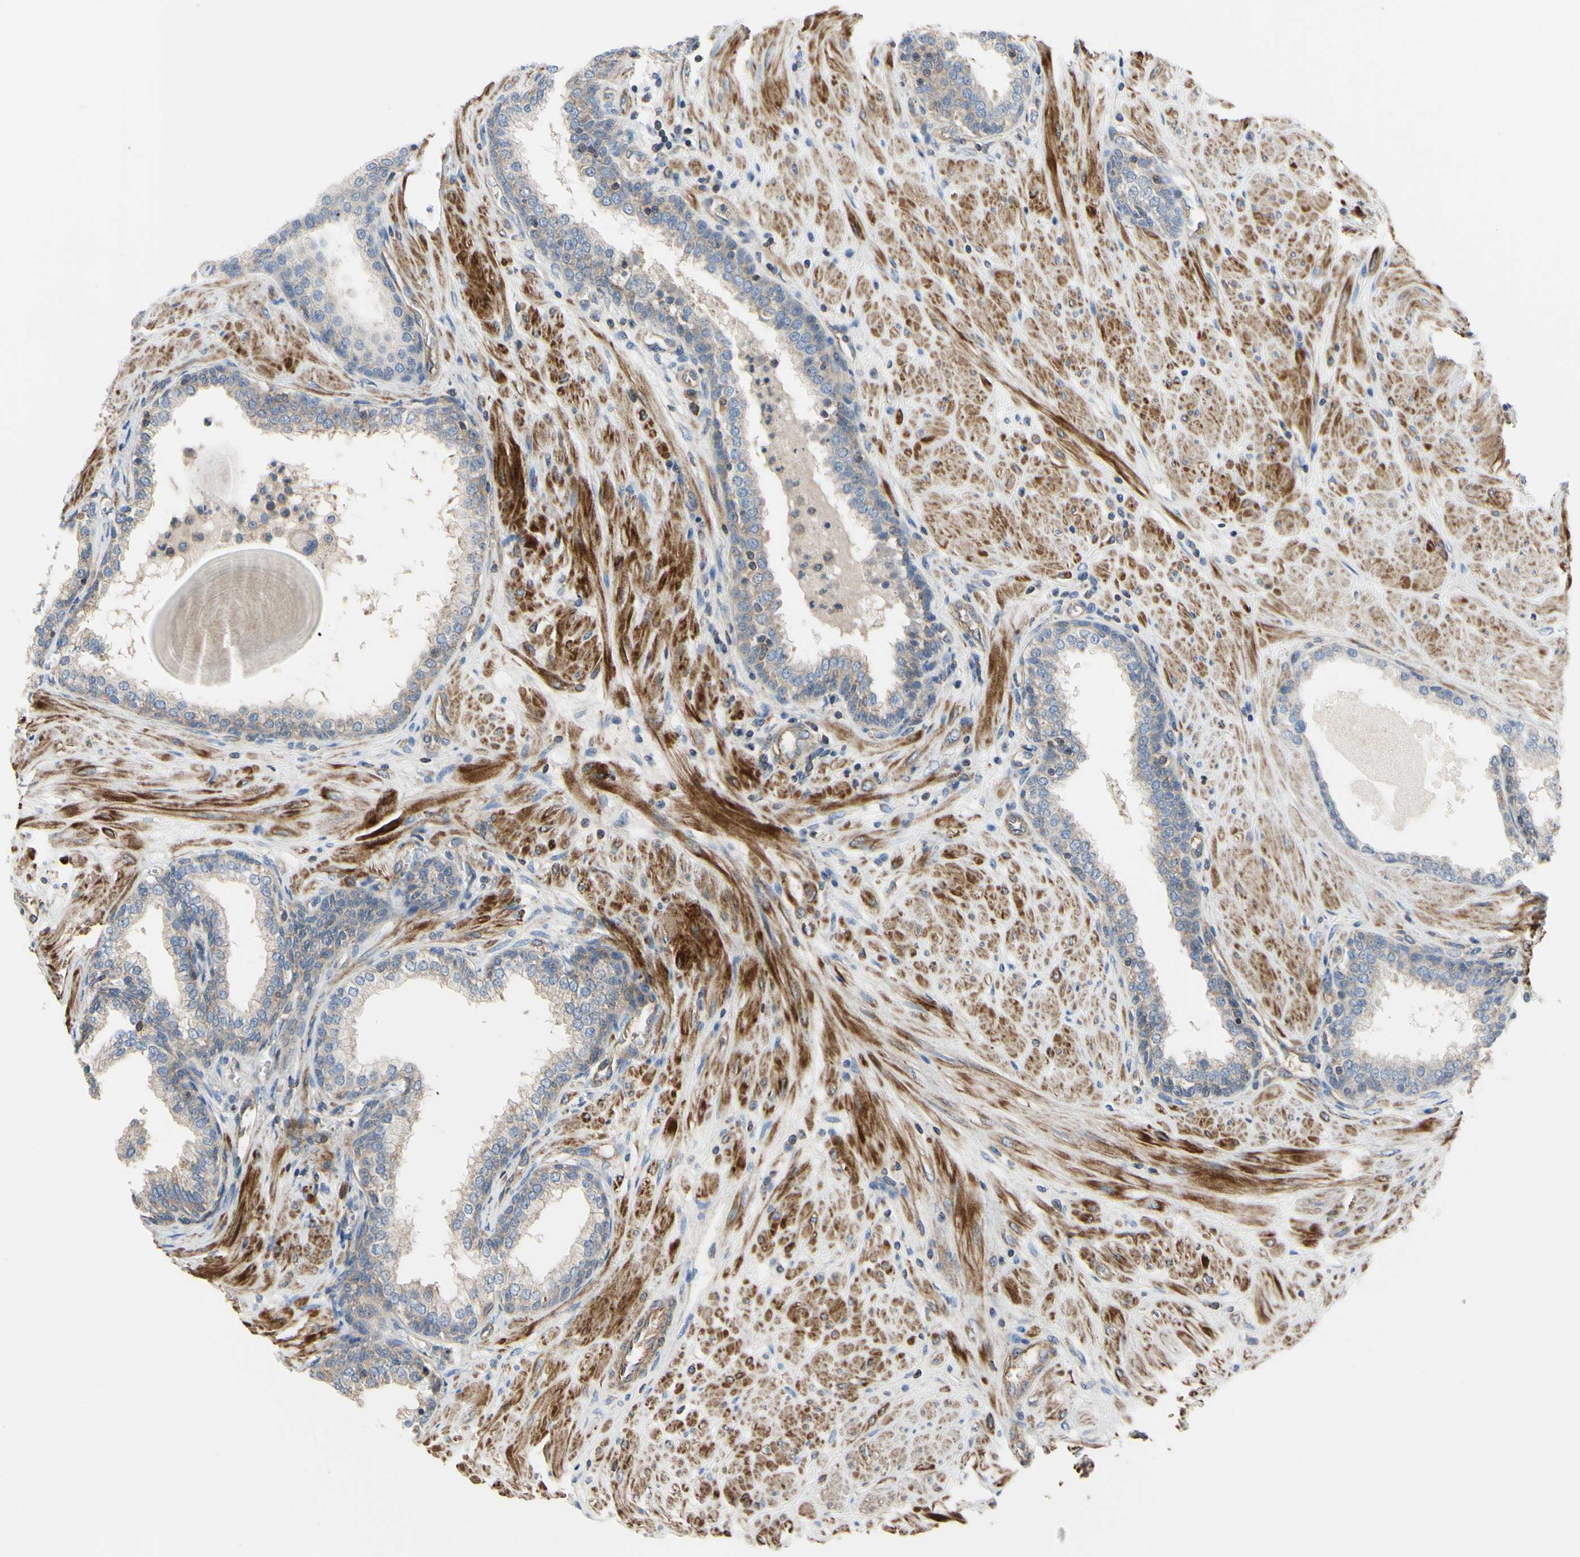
{"staining": {"intensity": "weak", "quantity": "25%-75%", "location": "cytoplasmic/membranous"}, "tissue": "prostate", "cell_type": "Glandular cells", "image_type": "normal", "snomed": [{"axis": "morphology", "description": "Normal tissue, NOS"}, {"axis": "topography", "description": "Prostate"}], "caption": "Protein expression analysis of unremarkable human prostate reveals weak cytoplasmic/membranous staining in about 25%-75% of glandular cells. (DAB = brown stain, brightfield microscopy at high magnification).", "gene": "BECN1", "patient": {"sex": "male", "age": 51}}